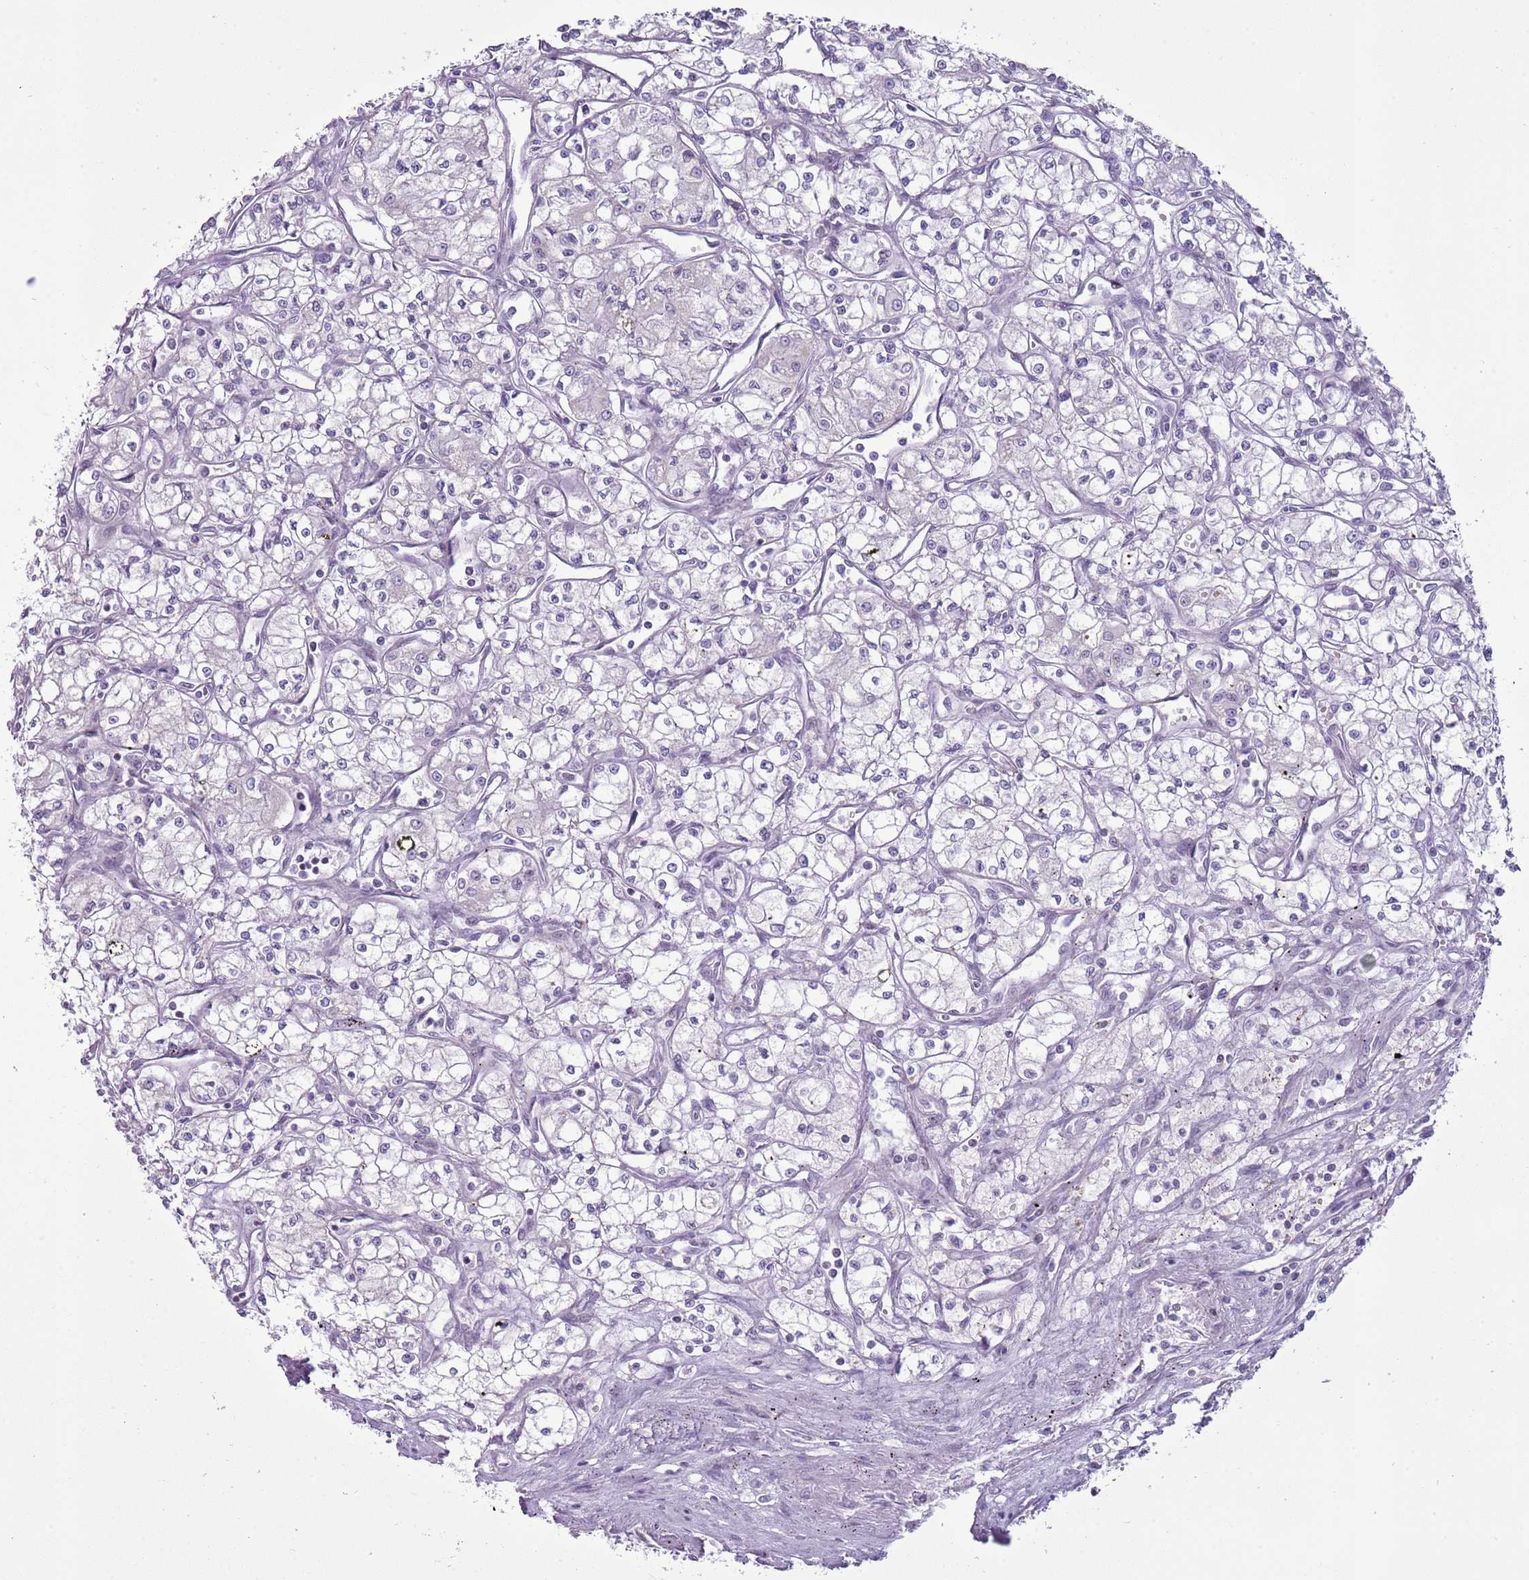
{"staining": {"intensity": "negative", "quantity": "none", "location": "none"}, "tissue": "renal cancer", "cell_type": "Tumor cells", "image_type": "cancer", "snomed": [{"axis": "morphology", "description": "Adenocarcinoma, NOS"}, {"axis": "topography", "description": "Kidney"}], "caption": "Human renal cancer (adenocarcinoma) stained for a protein using immunohistochemistry reveals no positivity in tumor cells.", "gene": "RPL3L", "patient": {"sex": "male", "age": 59}}